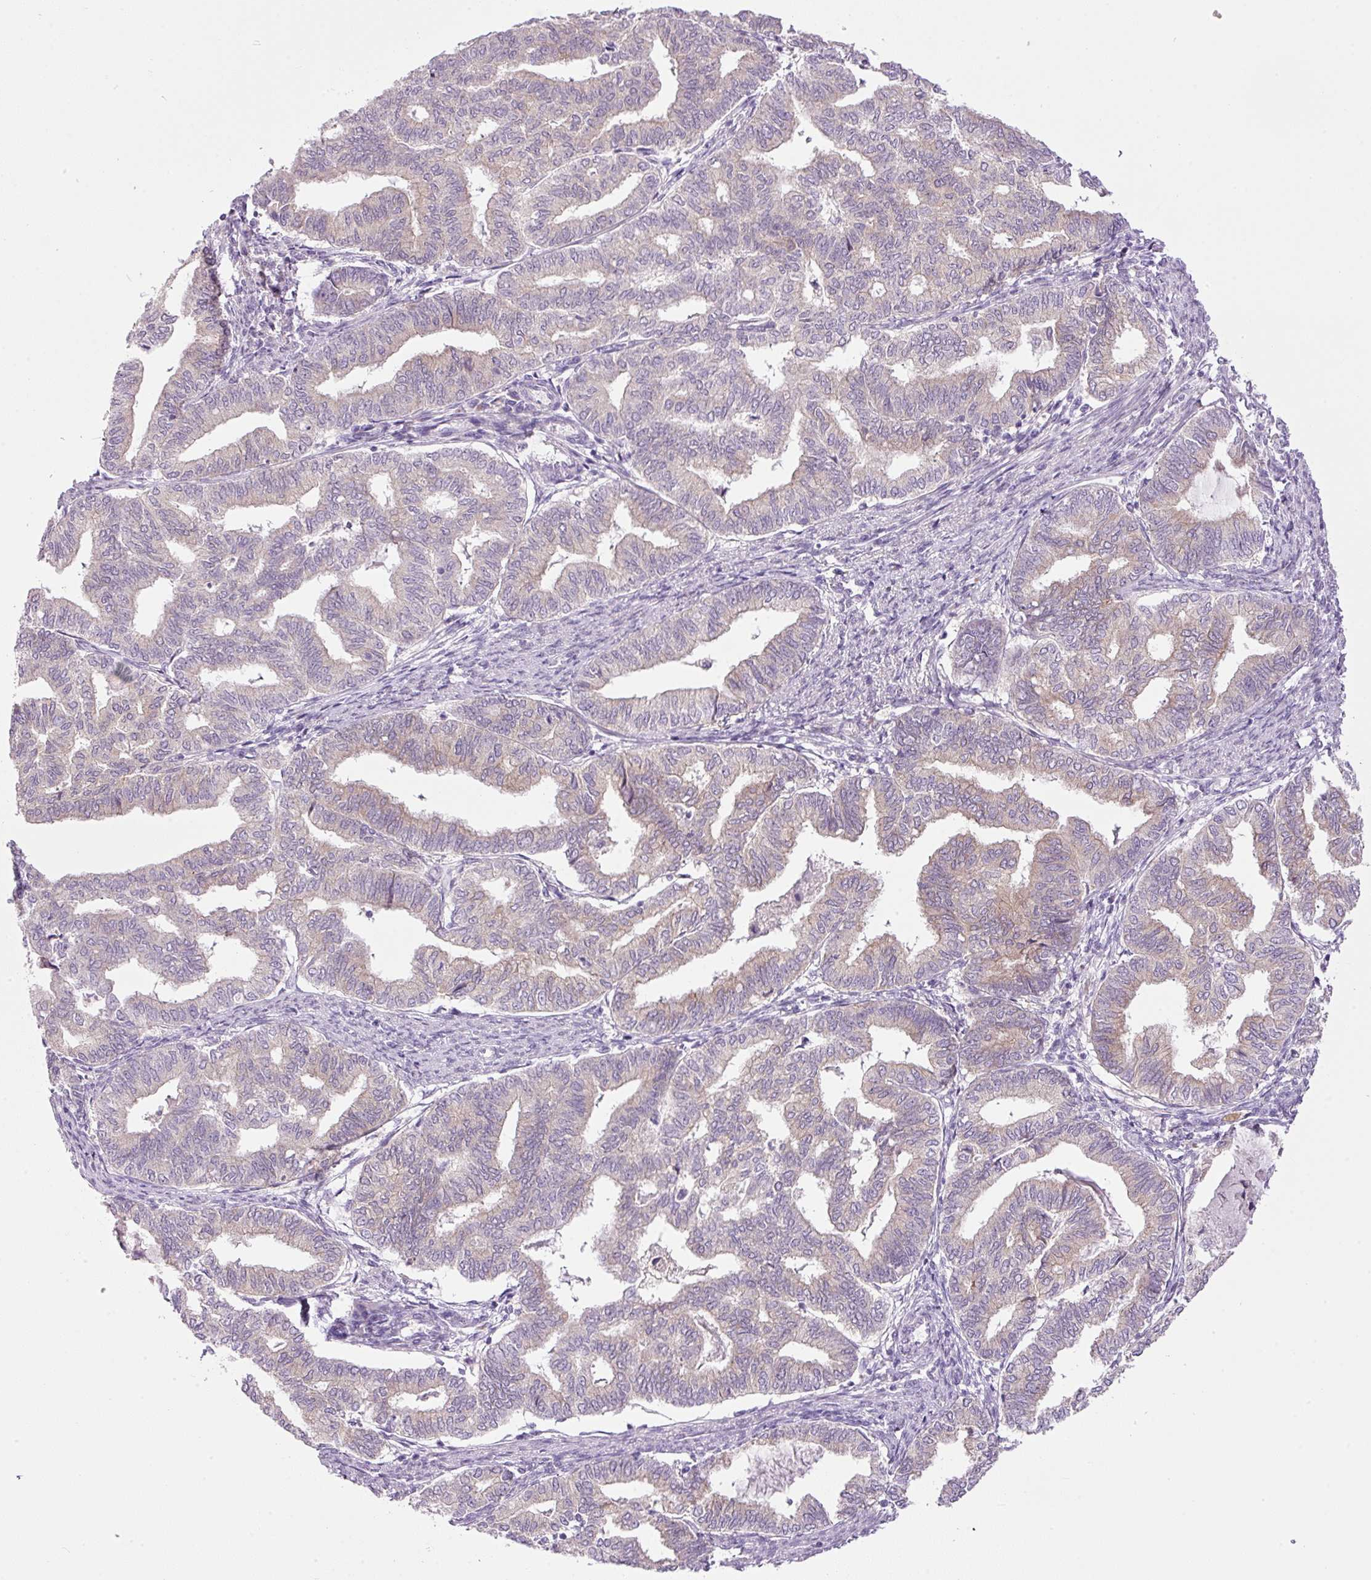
{"staining": {"intensity": "negative", "quantity": "none", "location": "none"}, "tissue": "endometrial cancer", "cell_type": "Tumor cells", "image_type": "cancer", "snomed": [{"axis": "morphology", "description": "Adenocarcinoma, NOS"}, {"axis": "topography", "description": "Endometrium"}], "caption": "Immunohistochemistry photomicrograph of endometrial cancer (adenocarcinoma) stained for a protein (brown), which demonstrates no staining in tumor cells.", "gene": "SRC", "patient": {"sex": "female", "age": 79}}